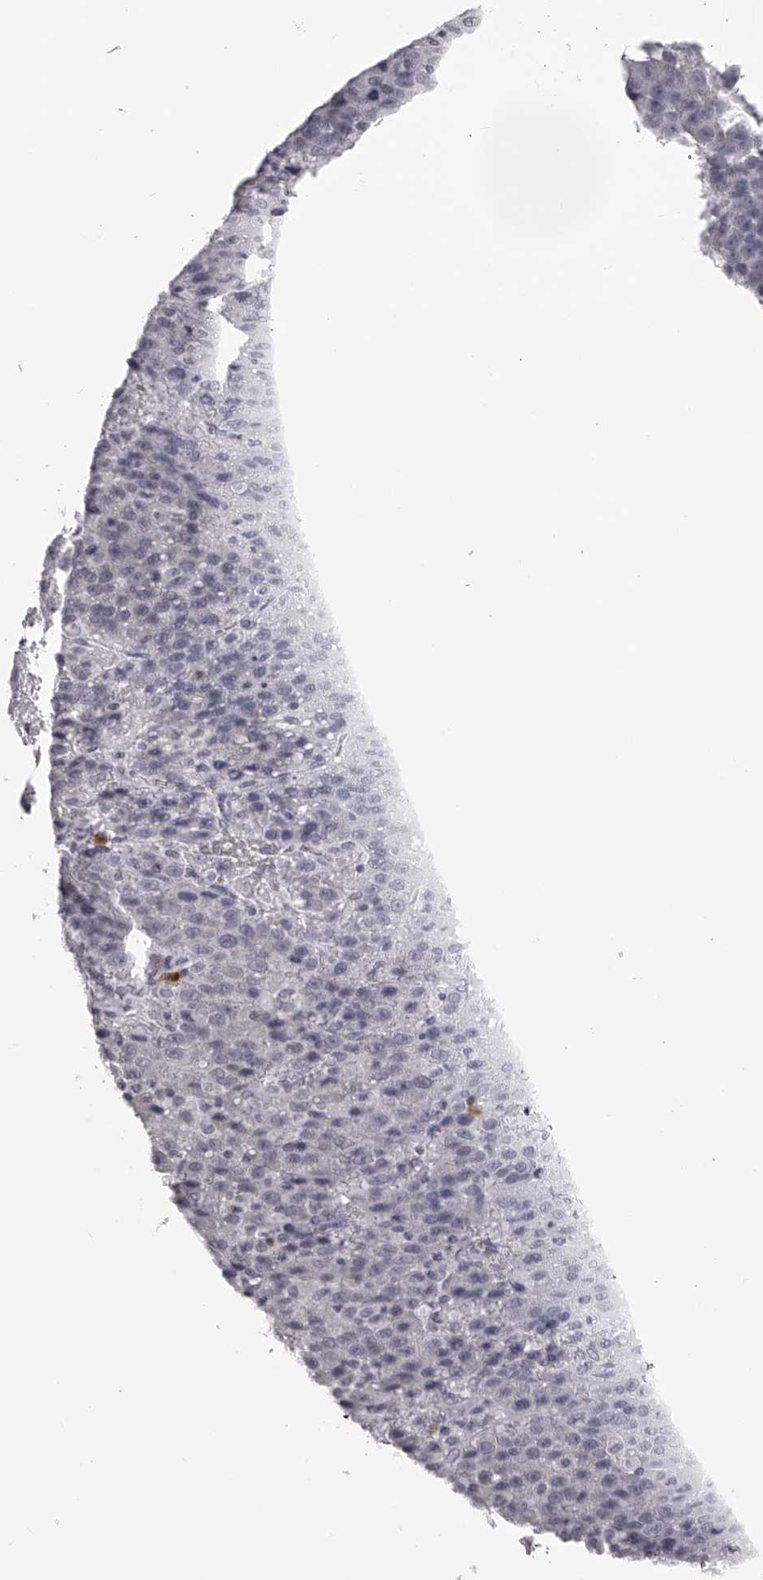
{"staining": {"intensity": "negative", "quantity": "none", "location": "none"}, "tissue": "liver cancer", "cell_type": "Tumor cells", "image_type": "cancer", "snomed": [{"axis": "morphology", "description": "Carcinoma, Hepatocellular, NOS"}, {"axis": "topography", "description": "Liver"}], "caption": "Immunohistochemical staining of liver hepatocellular carcinoma exhibits no significant staining in tumor cells.", "gene": "SEC11C", "patient": {"sex": "female", "age": 53}}